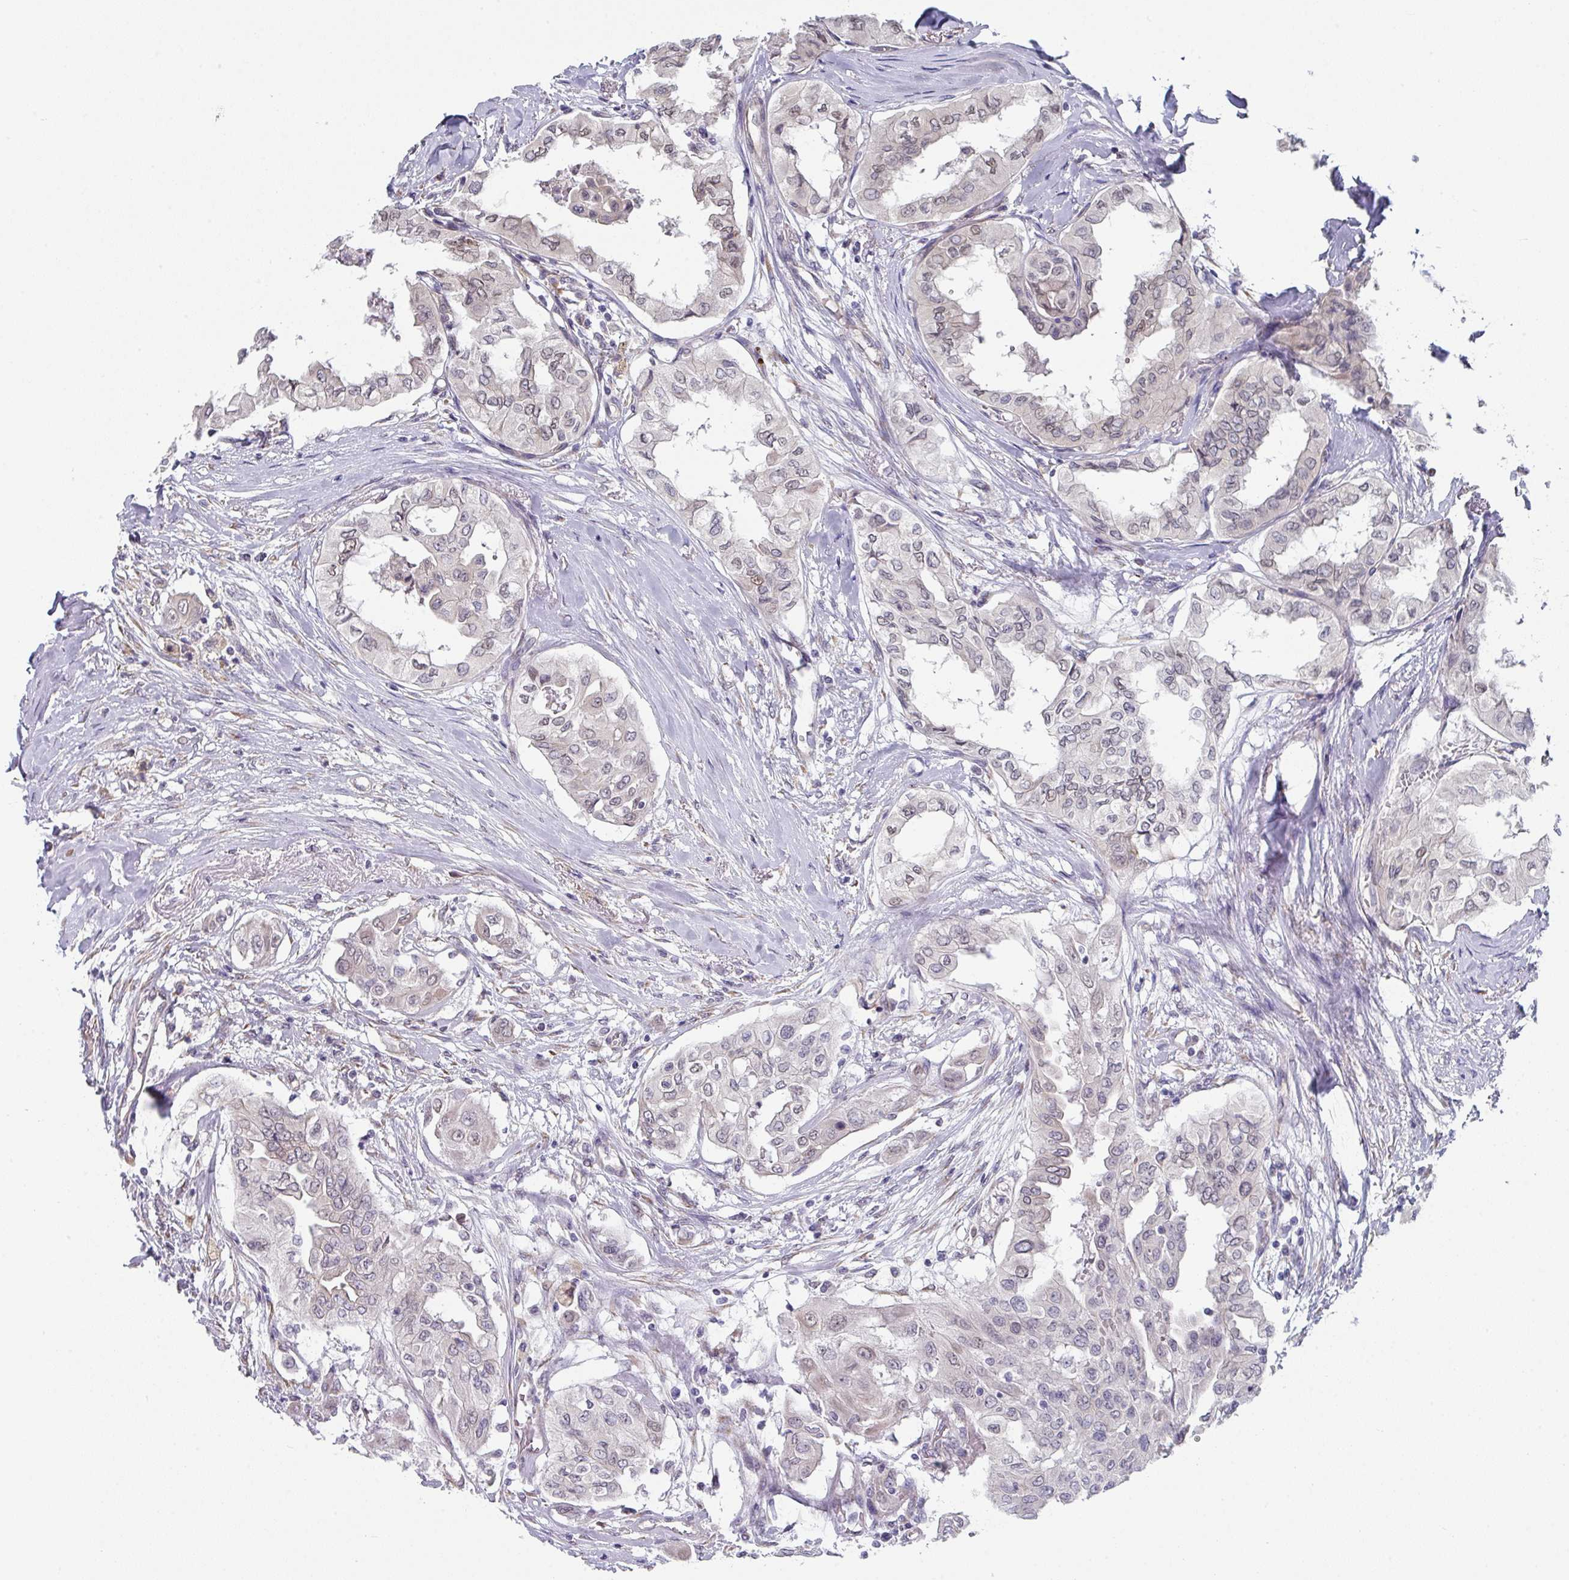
{"staining": {"intensity": "weak", "quantity": "<25%", "location": "nuclear"}, "tissue": "thyroid cancer", "cell_type": "Tumor cells", "image_type": "cancer", "snomed": [{"axis": "morphology", "description": "Papillary adenocarcinoma, NOS"}, {"axis": "topography", "description": "Thyroid gland"}], "caption": "DAB (3,3'-diaminobenzidine) immunohistochemical staining of human thyroid papillary adenocarcinoma shows no significant positivity in tumor cells.", "gene": "TMED5", "patient": {"sex": "female", "age": 59}}